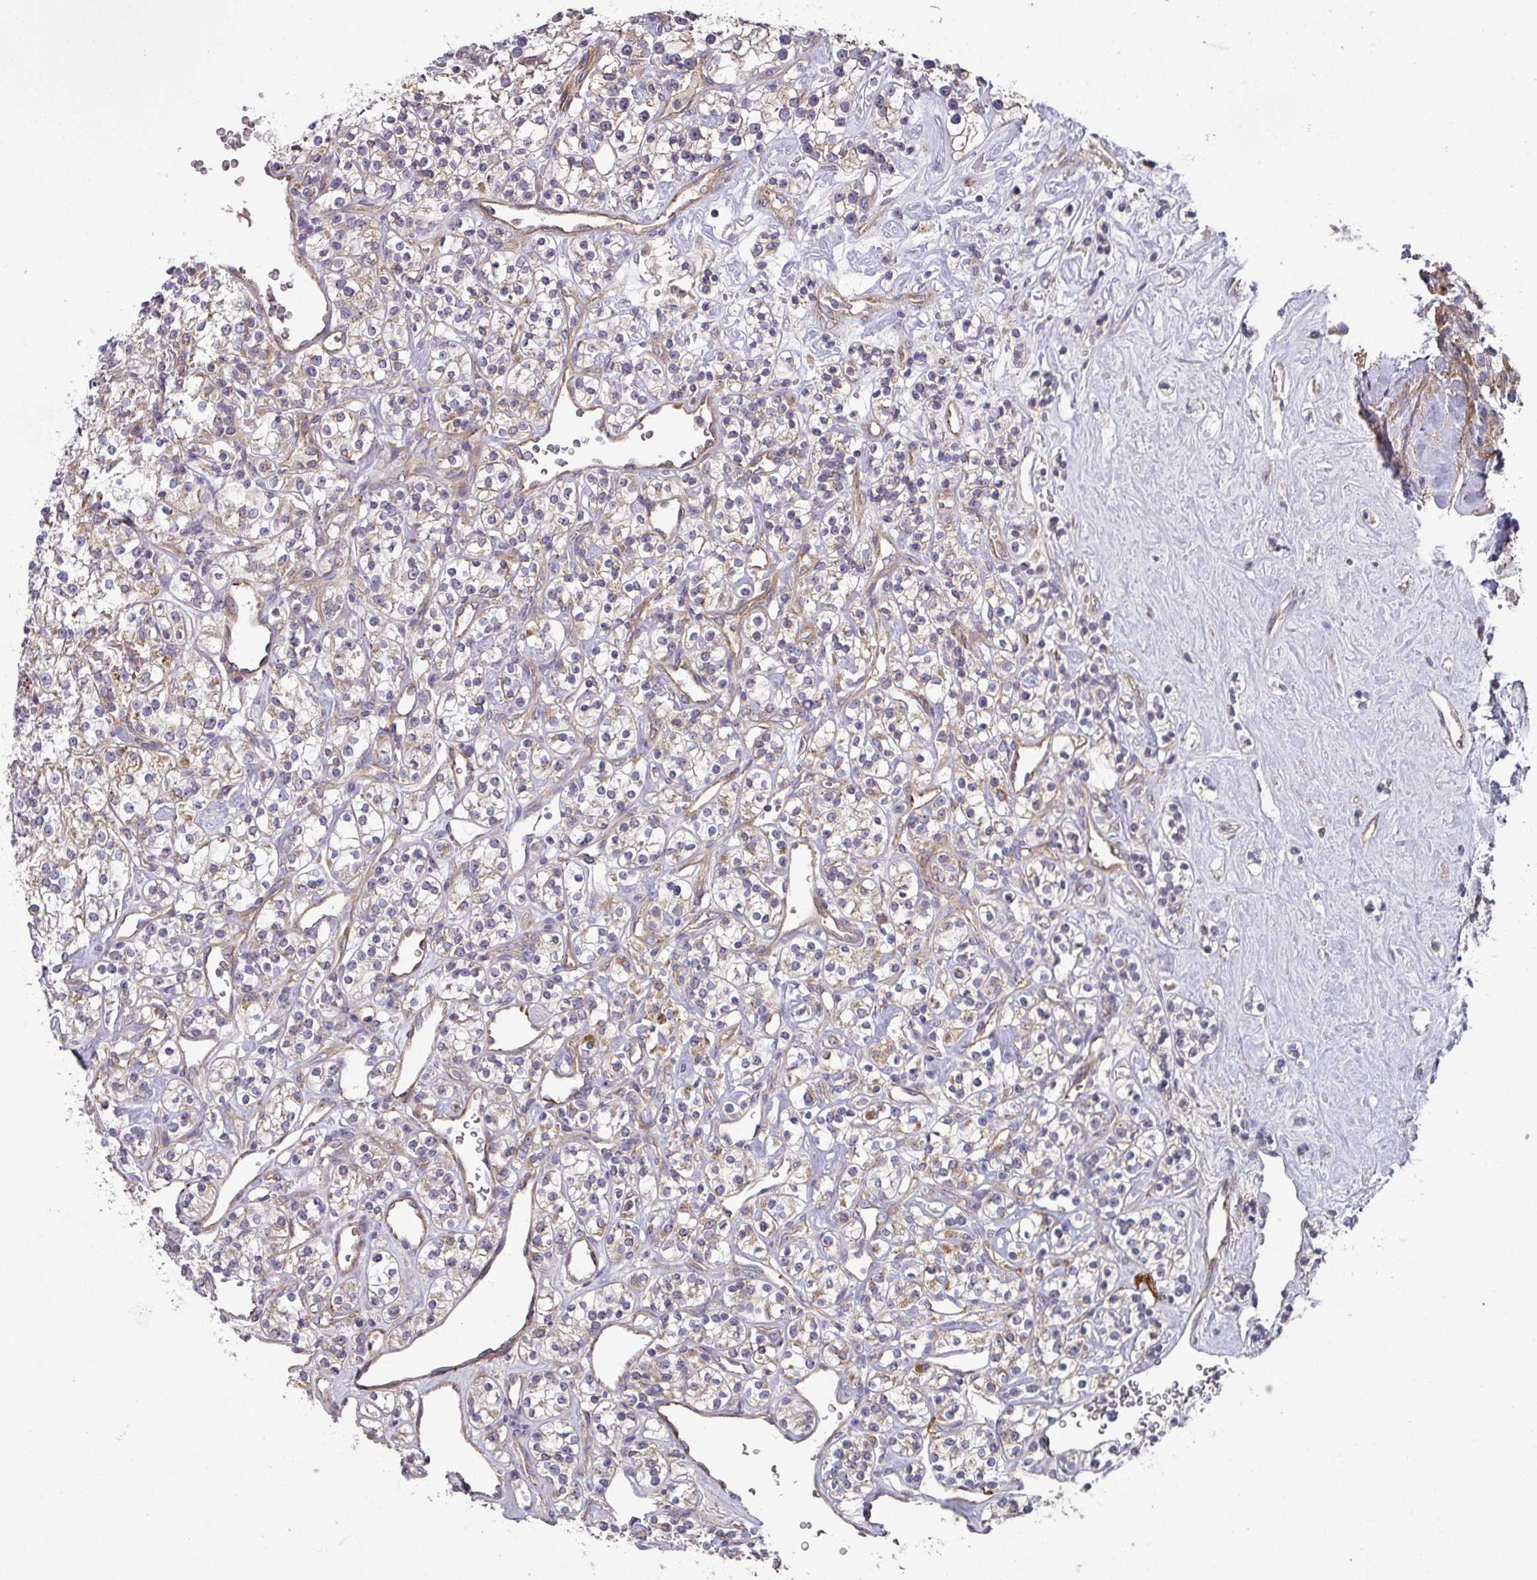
{"staining": {"intensity": "weak", "quantity": "25%-75%", "location": "cytoplasmic/membranous"}, "tissue": "renal cancer", "cell_type": "Tumor cells", "image_type": "cancer", "snomed": [{"axis": "morphology", "description": "Adenocarcinoma, NOS"}, {"axis": "topography", "description": "Kidney"}], "caption": "Human adenocarcinoma (renal) stained with a brown dye reveals weak cytoplasmic/membranous positive staining in approximately 25%-75% of tumor cells.", "gene": "DCAF12L2", "patient": {"sex": "male", "age": 77}}